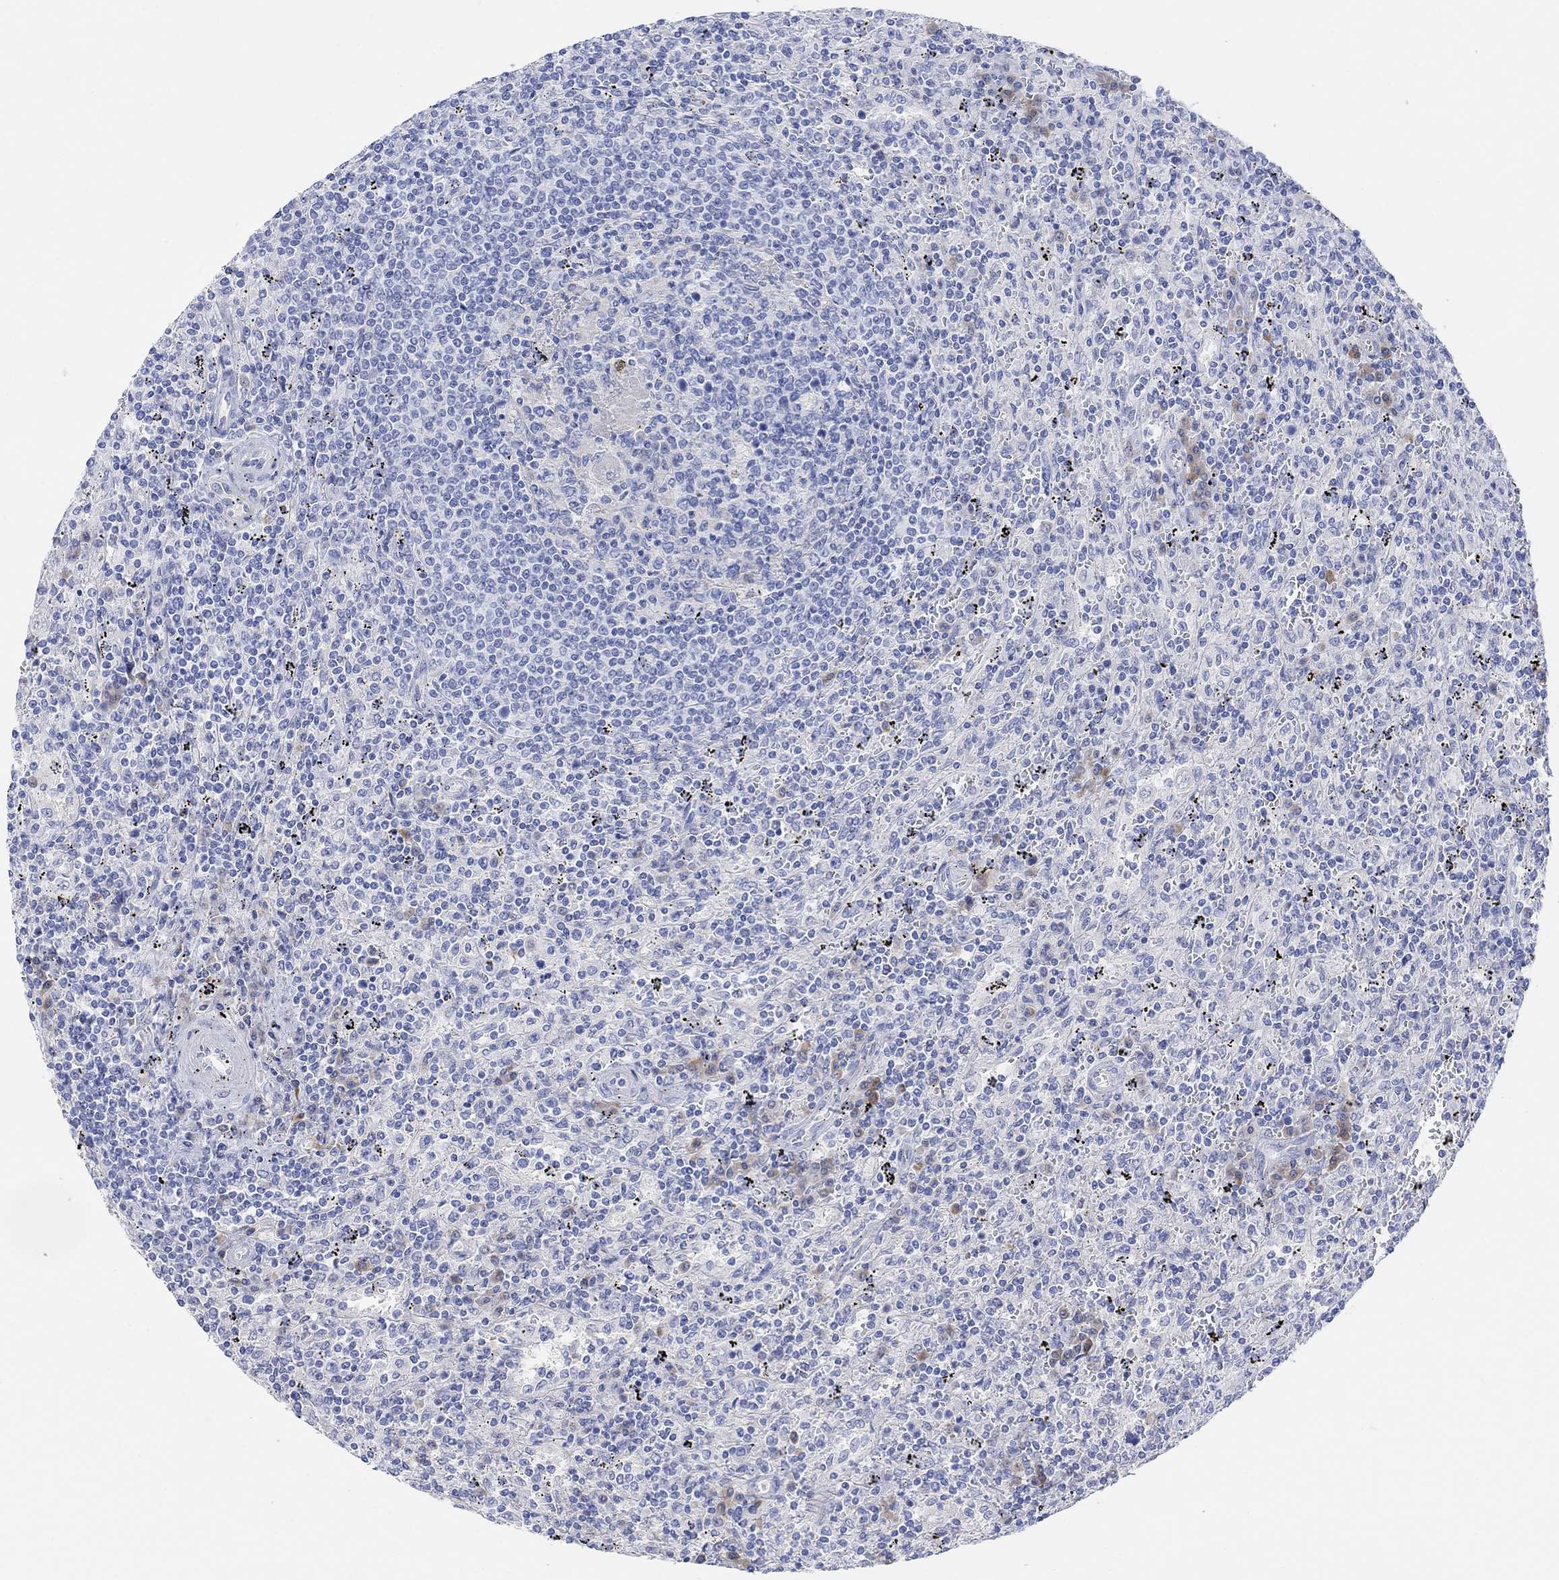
{"staining": {"intensity": "negative", "quantity": "none", "location": "none"}, "tissue": "lymphoma", "cell_type": "Tumor cells", "image_type": "cancer", "snomed": [{"axis": "morphology", "description": "Malignant lymphoma, non-Hodgkin's type, Low grade"}, {"axis": "topography", "description": "Spleen"}], "caption": "High magnification brightfield microscopy of lymphoma stained with DAB (brown) and counterstained with hematoxylin (blue): tumor cells show no significant positivity.", "gene": "GNG13", "patient": {"sex": "male", "age": 62}}